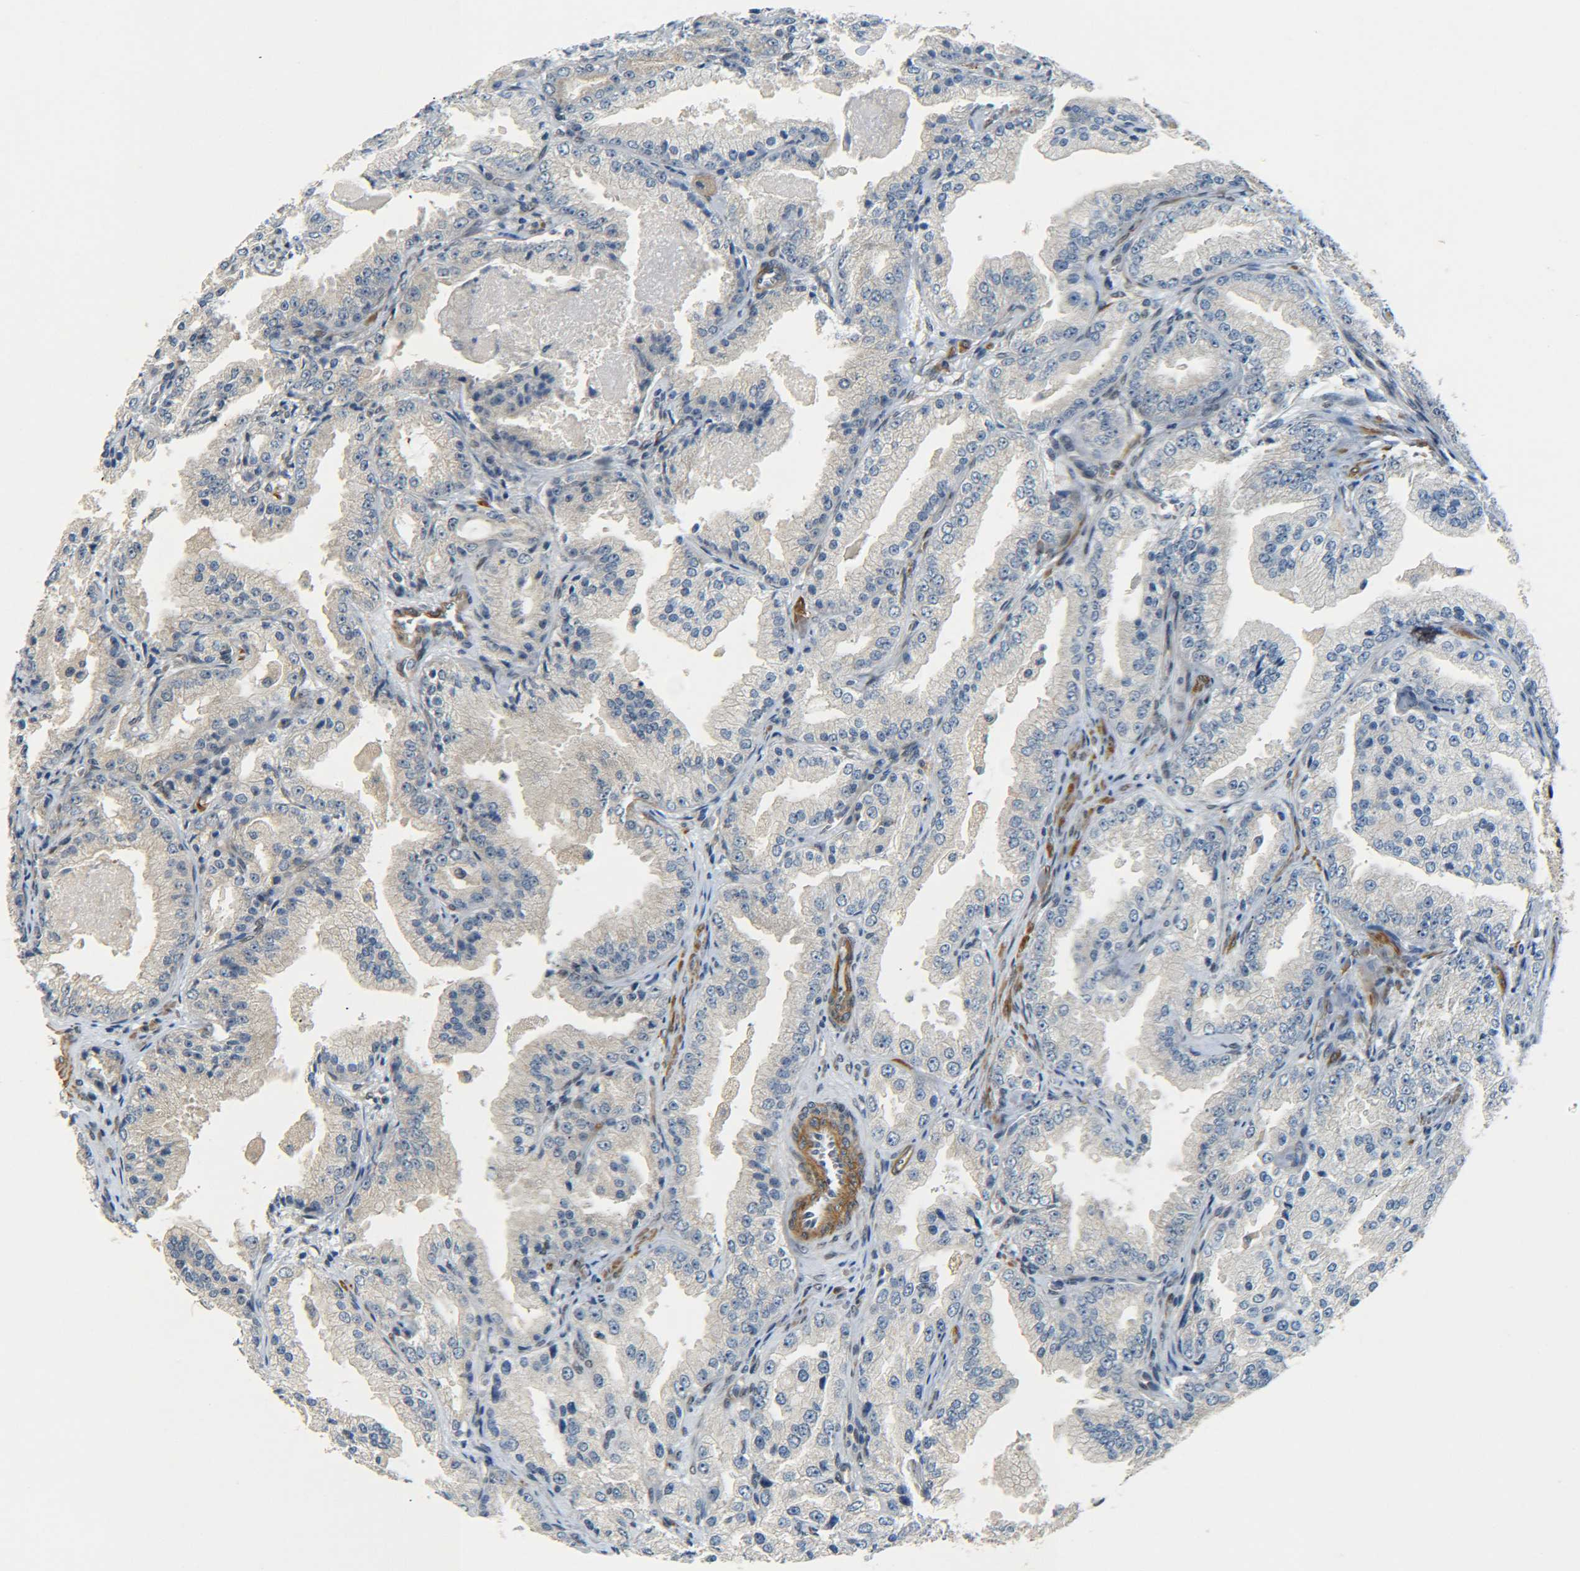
{"staining": {"intensity": "negative", "quantity": "none", "location": "none"}, "tissue": "prostate cancer", "cell_type": "Tumor cells", "image_type": "cancer", "snomed": [{"axis": "morphology", "description": "Adenocarcinoma, High grade"}, {"axis": "topography", "description": "Prostate"}], "caption": "IHC of prostate high-grade adenocarcinoma shows no expression in tumor cells. (Stains: DAB IHC with hematoxylin counter stain, Microscopy: brightfield microscopy at high magnification).", "gene": "MEIS1", "patient": {"sex": "male", "age": 61}}